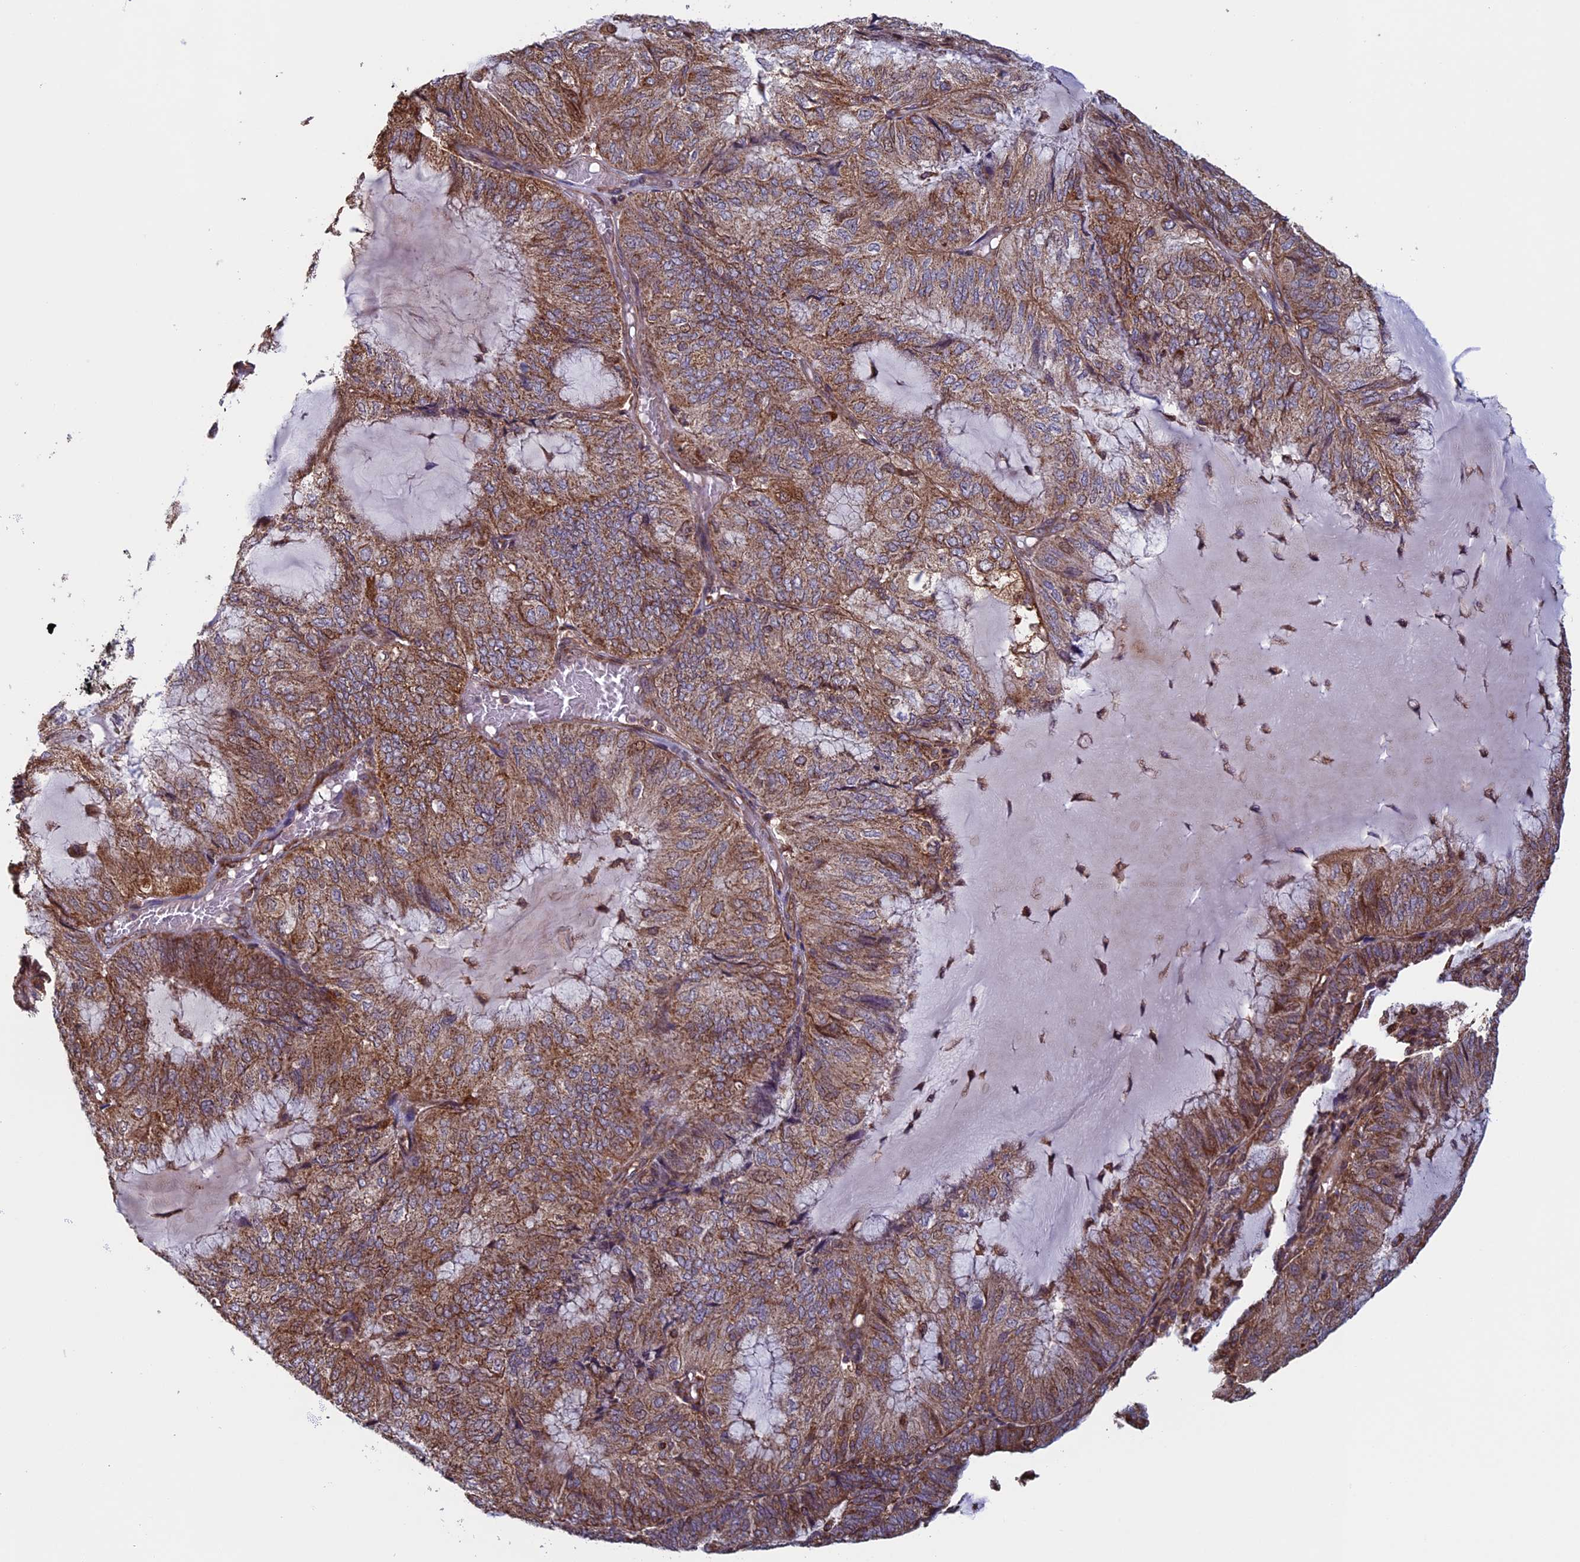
{"staining": {"intensity": "moderate", "quantity": ">75%", "location": "cytoplasmic/membranous"}, "tissue": "endometrial cancer", "cell_type": "Tumor cells", "image_type": "cancer", "snomed": [{"axis": "morphology", "description": "Adenocarcinoma, NOS"}, {"axis": "topography", "description": "Endometrium"}], "caption": "Immunohistochemical staining of adenocarcinoma (endometrial) demonstrates moderate cytoplasmic/membranous protein staining in about >75% of tumor cells. (Stains: DAB in brown, nuclei in blue, Microscopy: brightfield microscopy at high magnification).", "gene": "CCDC8", "patient": {"sex": "female", "age": 81}}